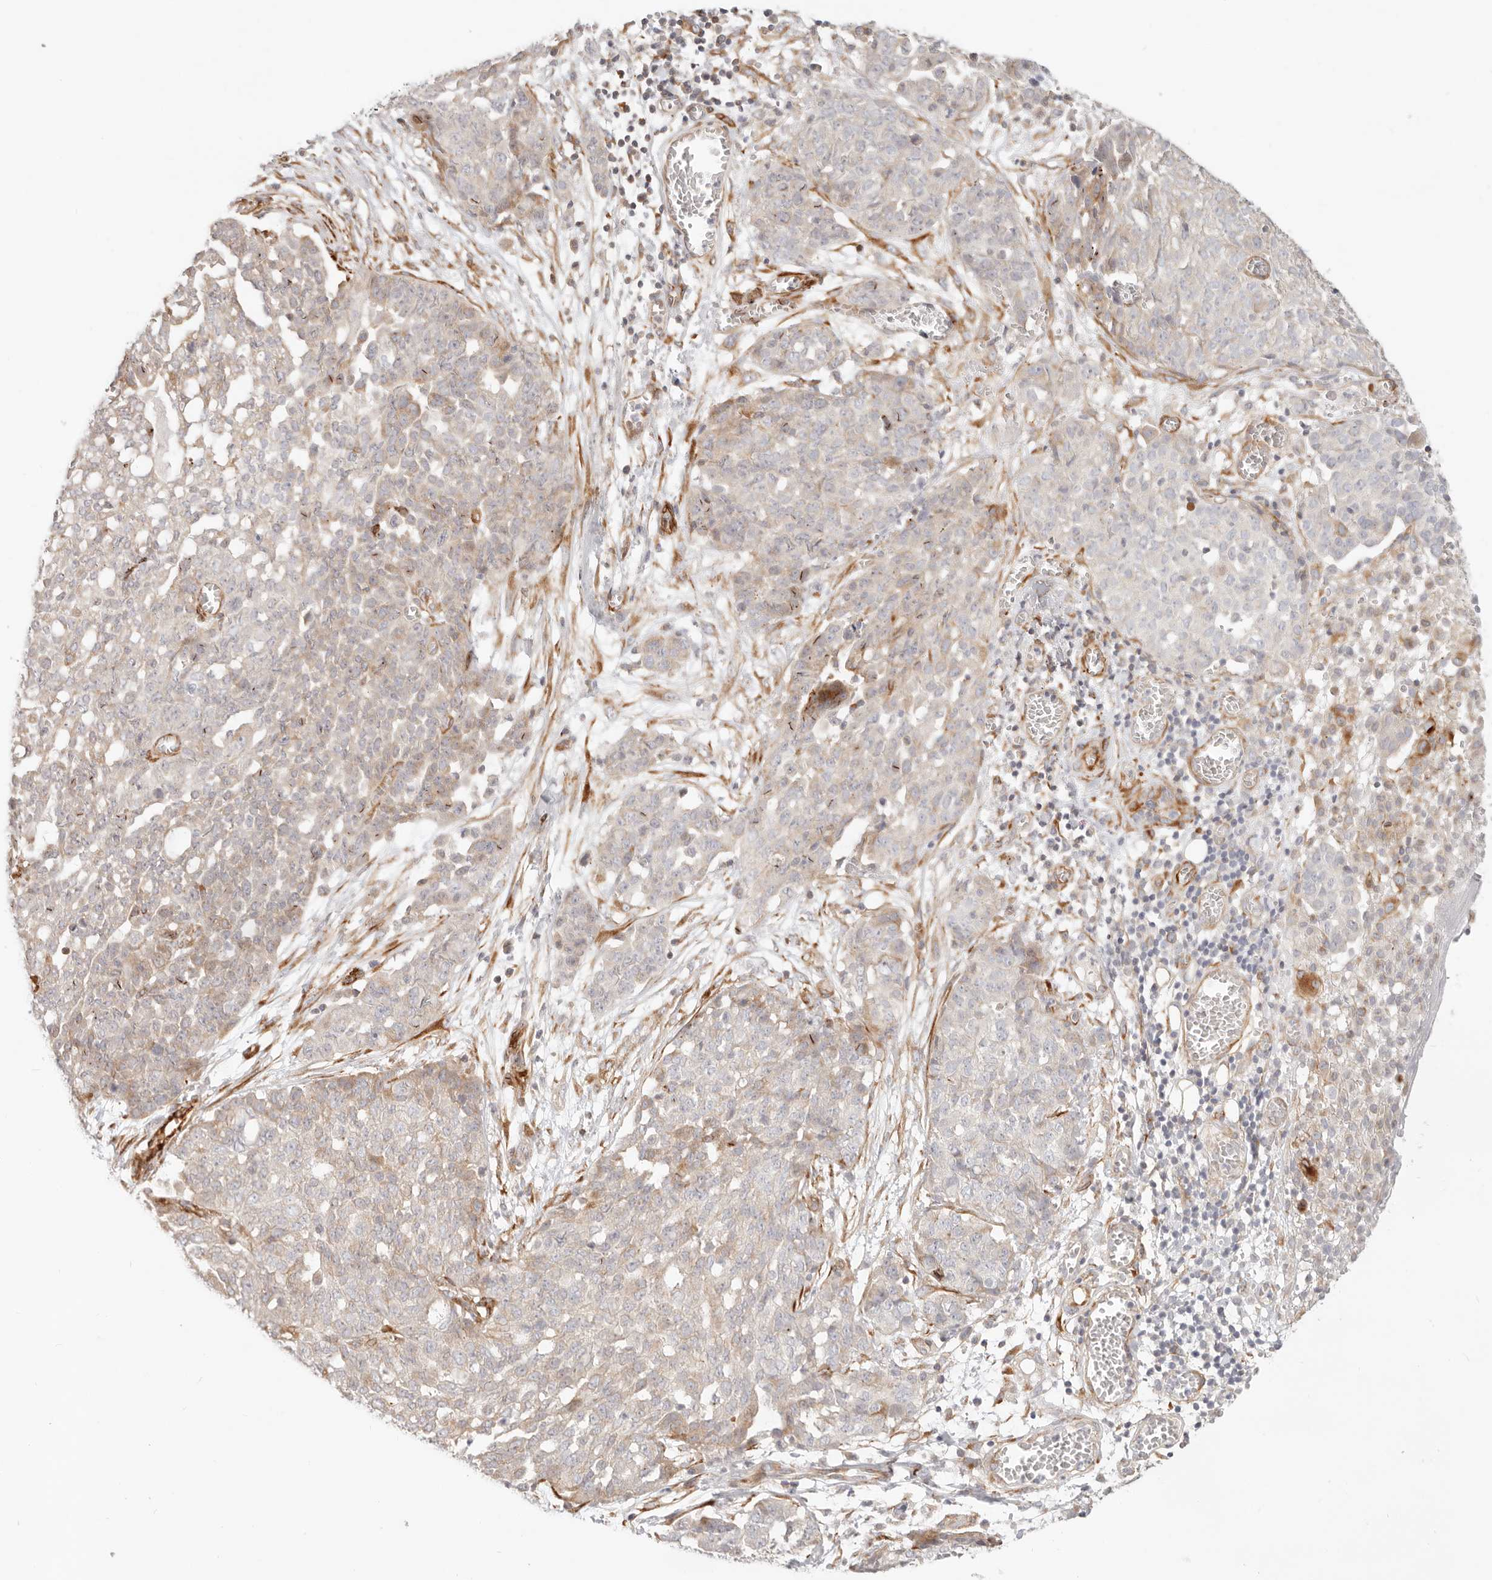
{"staining": {"intensity": "moderate", "quantity": "<25%", "location": "cytoplasmic/membranous,nuclear"}, "tissue": "ovarian cancer", "cell_type": "Tumor cells", "image_type": "cancer", "snomed": [{"axis": "morphology", "description": "Cystadenocarcinoma, serous, NOS"}, {"axis": "topography", "description": "Soft tissue"}, {"axis": "topography", "description": "Ovary"}], "caption": "DAB immunohistochemical staining of human ovarian serous cystadenocarcinoma shows moderate cytoplasmic/membranous and nuclear protein staining in about <25% of tumor cells.", "gene": "SASS6", "patient": {"sex": "female", "age": 57}}